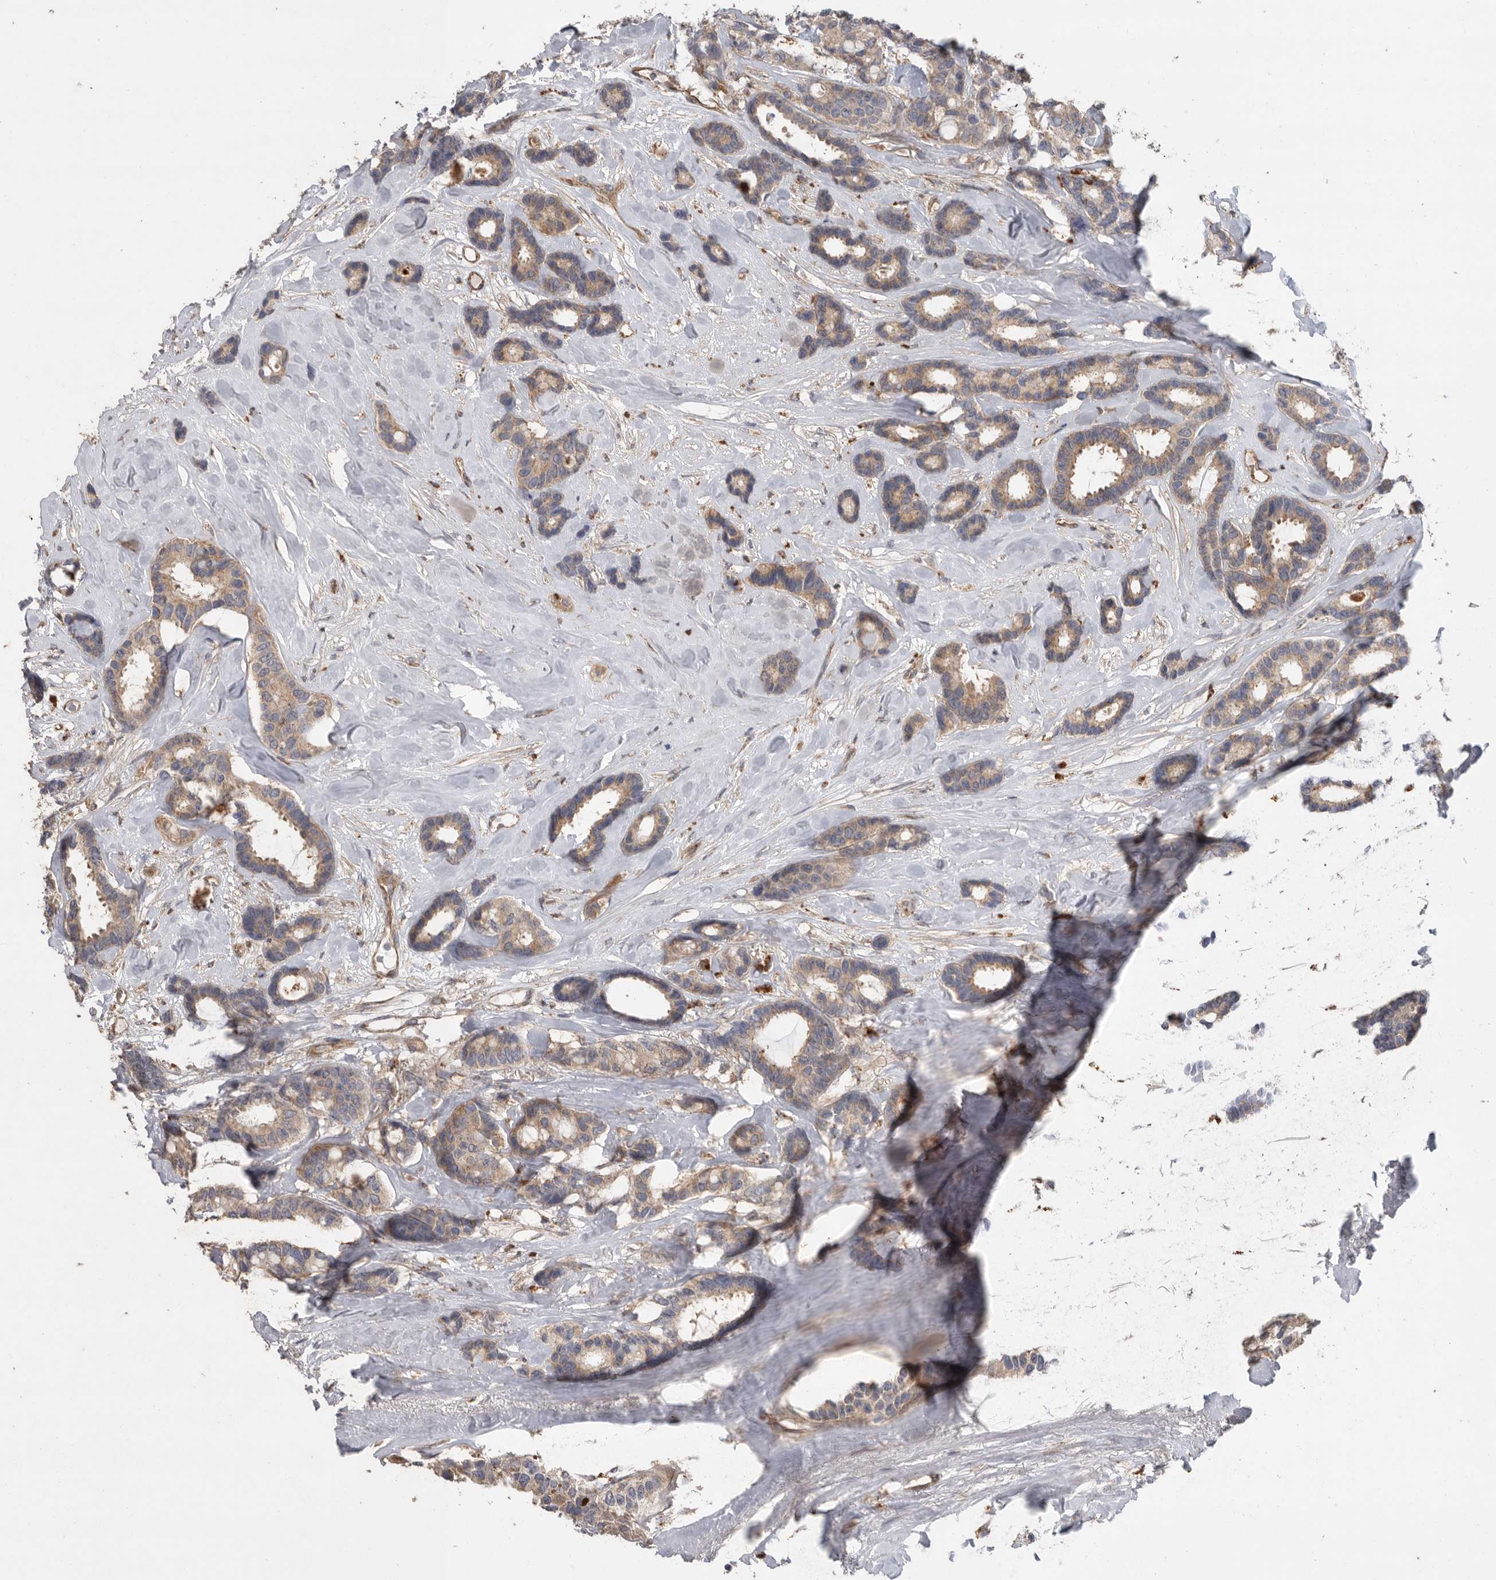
{"staining": {"intensity": "weak", "quantity": ">75%", "location": "cytoplasmic/membranous"}, "tissue": "breast cancer", "cell_type": "Tumor cells", "image_type": "cancer", "snomed": [{"axis": "morphology", "description": "Duct carcinoma"}, {"axis": "topography", "description": "Breast"}], "caption": "A brown stain shows weak cytoplasmic/membranous positivity of a protein in human breast cancer (infiltrating ductal carcinoma) tumor cells.", "gene": "PODXL2", "patient": {"sex": "female", "age": 87}}